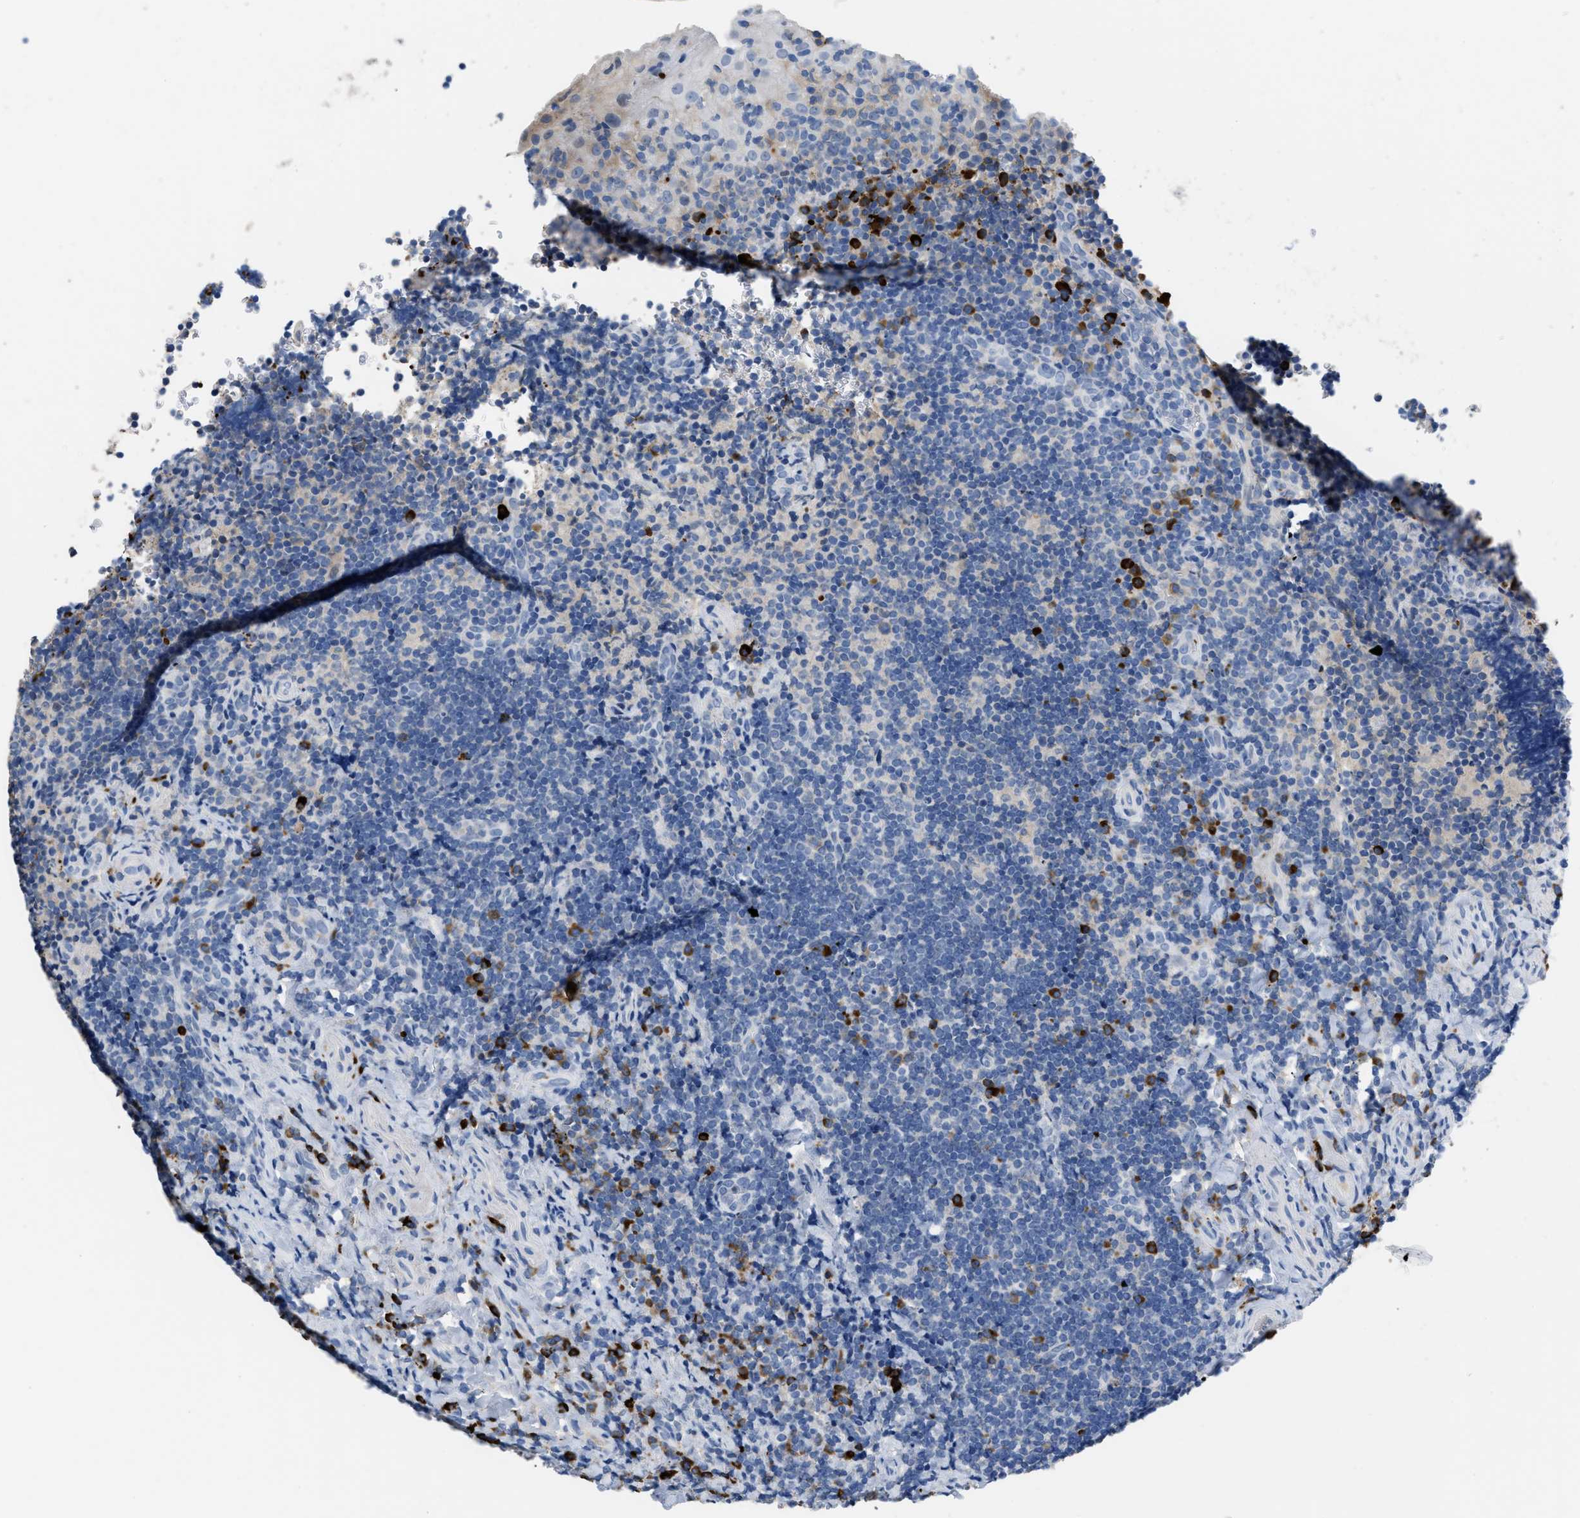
{"staining": {"intensity": "moderate", "quantity": "25%-75%", "location": "cytoplasmic/membranous"}, "tissue": "tonsil", "cell_type": "Germinal center cells", "image_type": "normal", "snomed": [{"axis": "morphology", "description": "Normal tissue, NOS"}, {"axis": "topography", "description": "Tonsil"}], "caption": "Immunohistochemistry (IHC) staining of unremarkable tonsil, which reveals medium levels of moderate cytoplasmic/membranous expression in approximately 25%-75% of germinal center cells indicating moderate cytoplasmic/membranous protein staining. The staining was performed using DAB (brown) for protein detection and nuclei were counterstained in hematoxylin (blue).", "gene": "FGF18", "patient": {"sex": "male", "age": 37}}